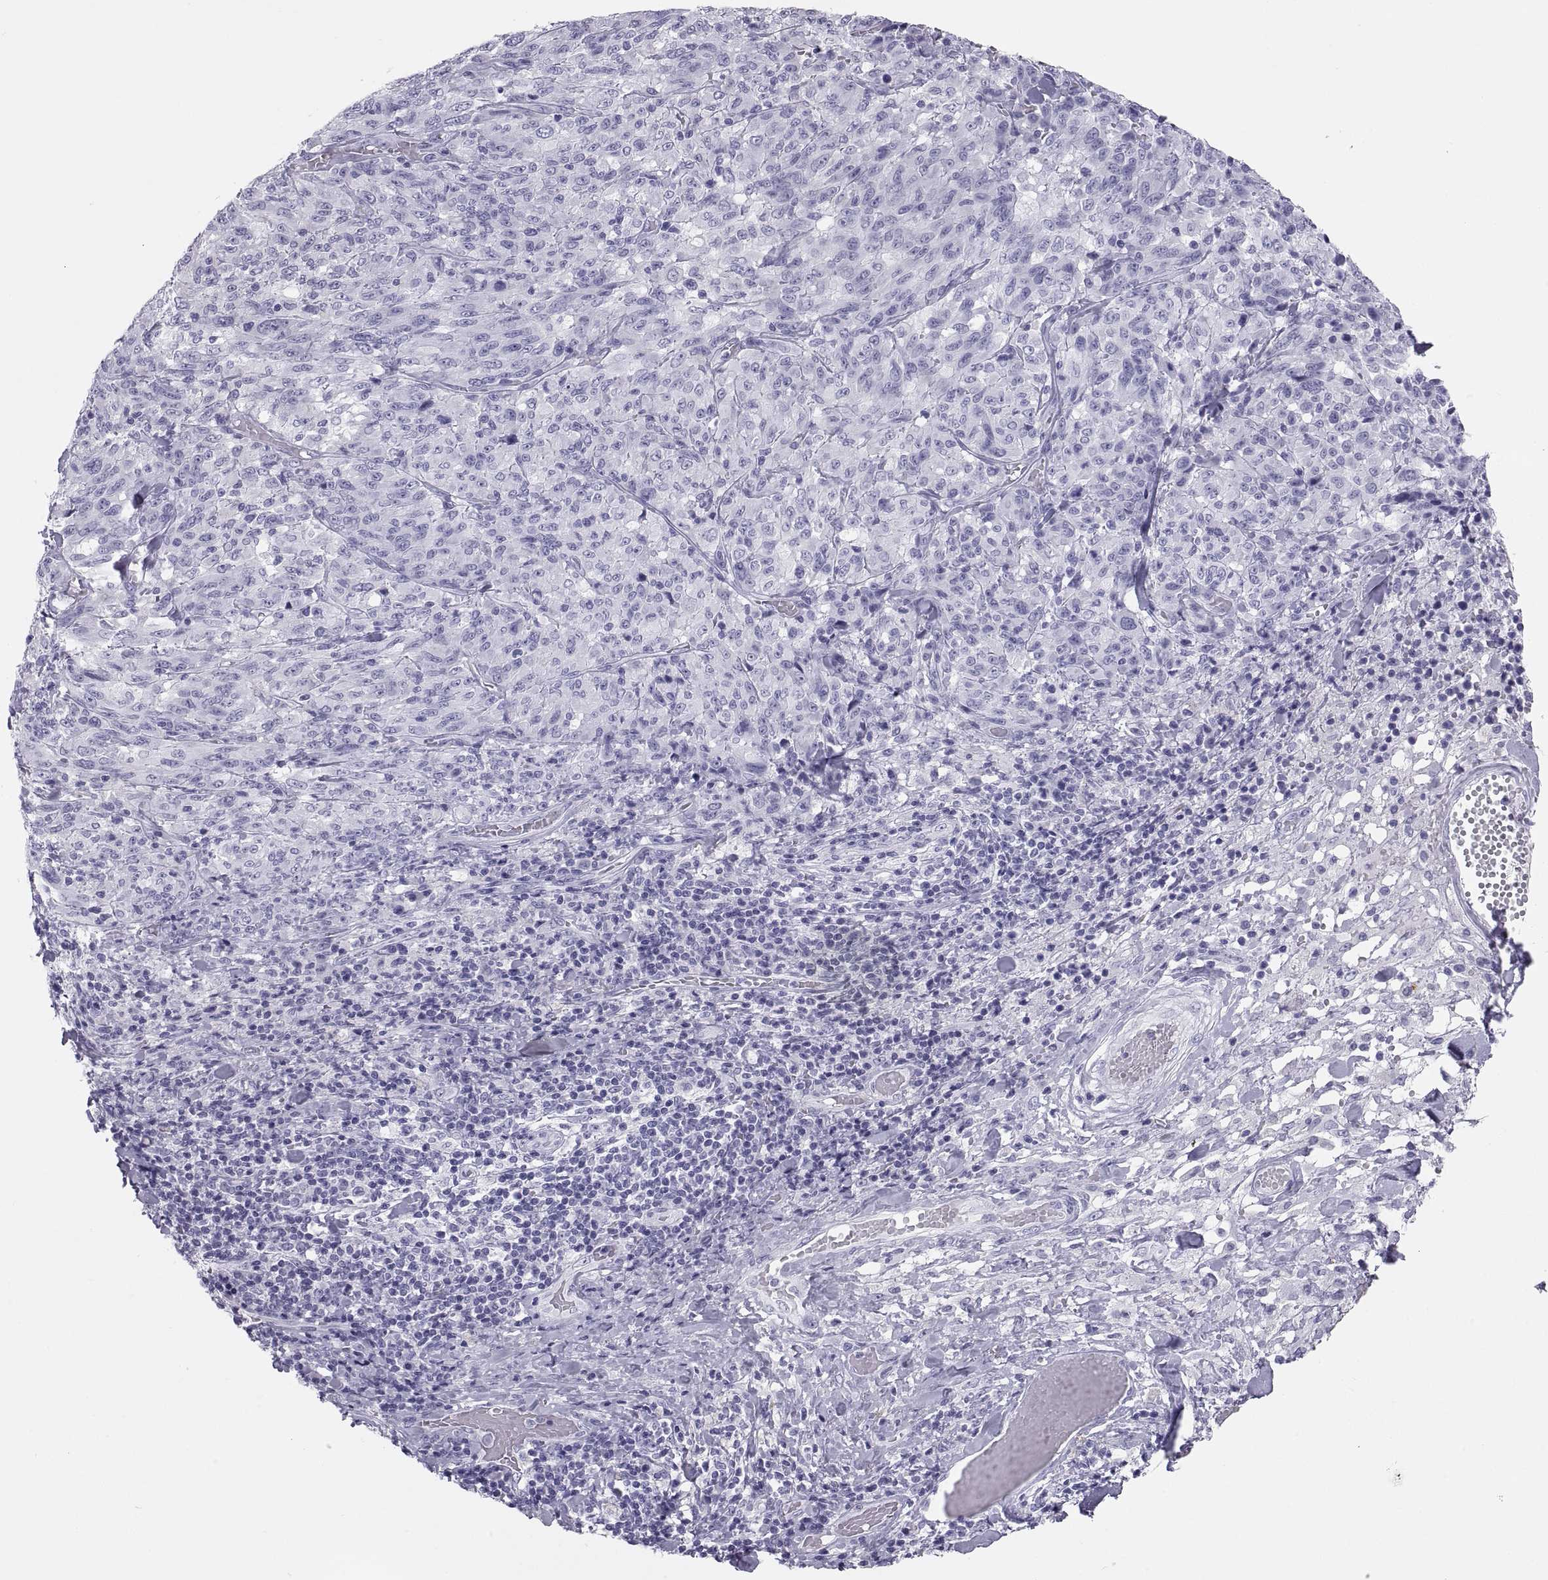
{"staining": {"intensity": "negative", "quantity": "none", "location": "none"}, "tissue": "melanoma", "cell_type": "Tumor cells", "image_type": "cancer", "snomed": [{"axis": "morphology", "description": "Malignant melanoma, NOS"}, {"axis": "topography", "description": "Skin"}], "caption": "Image shows no protein staining in tumor cells of malignant melanoma tissue.", "gene": "PAX2", "patient": {"sex": "female", "age": 91}}